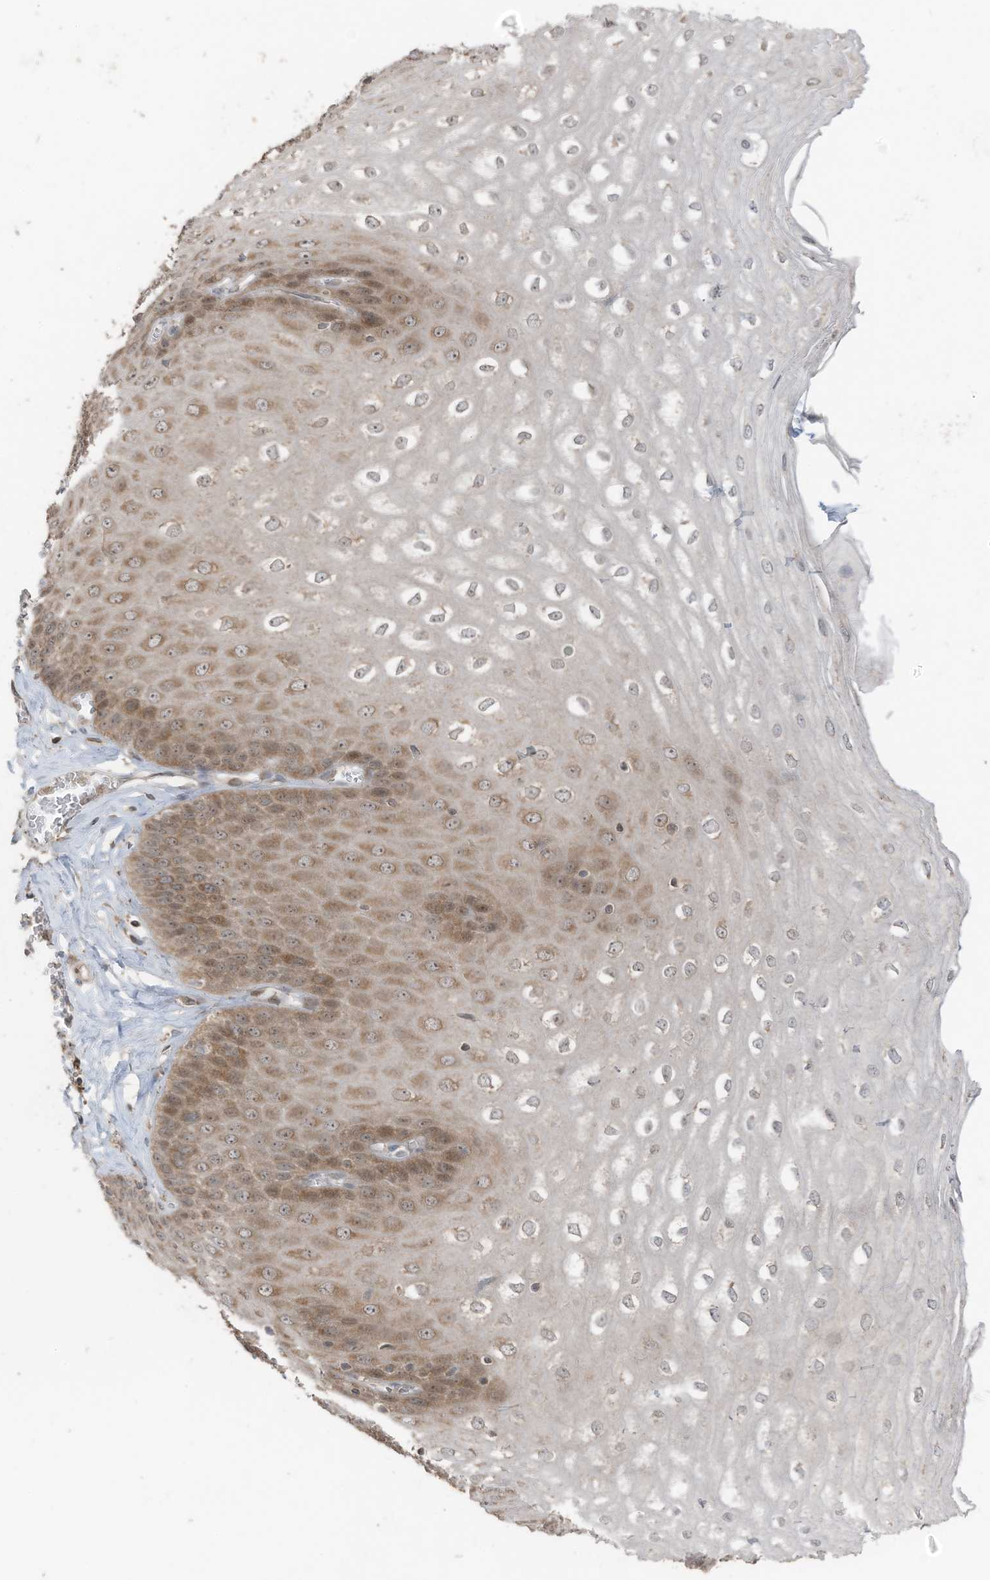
{"staining": {"intensity": "moderate", "quantity": "25%-75%", "location": "cytoplasmic/membranous,nuclear"}, "tissue": "esophagus", "cell_type": "Squamous epithelial cells", "image_type": "normal", "snomed": [{"axis": "morphology", "description": "Normal tissue, NOS"}, {"axis": "topography", "description": "Esophagus"}], "caption": "Protein staining demonstrates moderate cytoplasmic/membranous,nuclear staining in about 25%-75% of squamous epithelial cells in unremarkable esophagus.", "gene": "TXNDC9", "patient": {"sex": "male", "age": 60}}